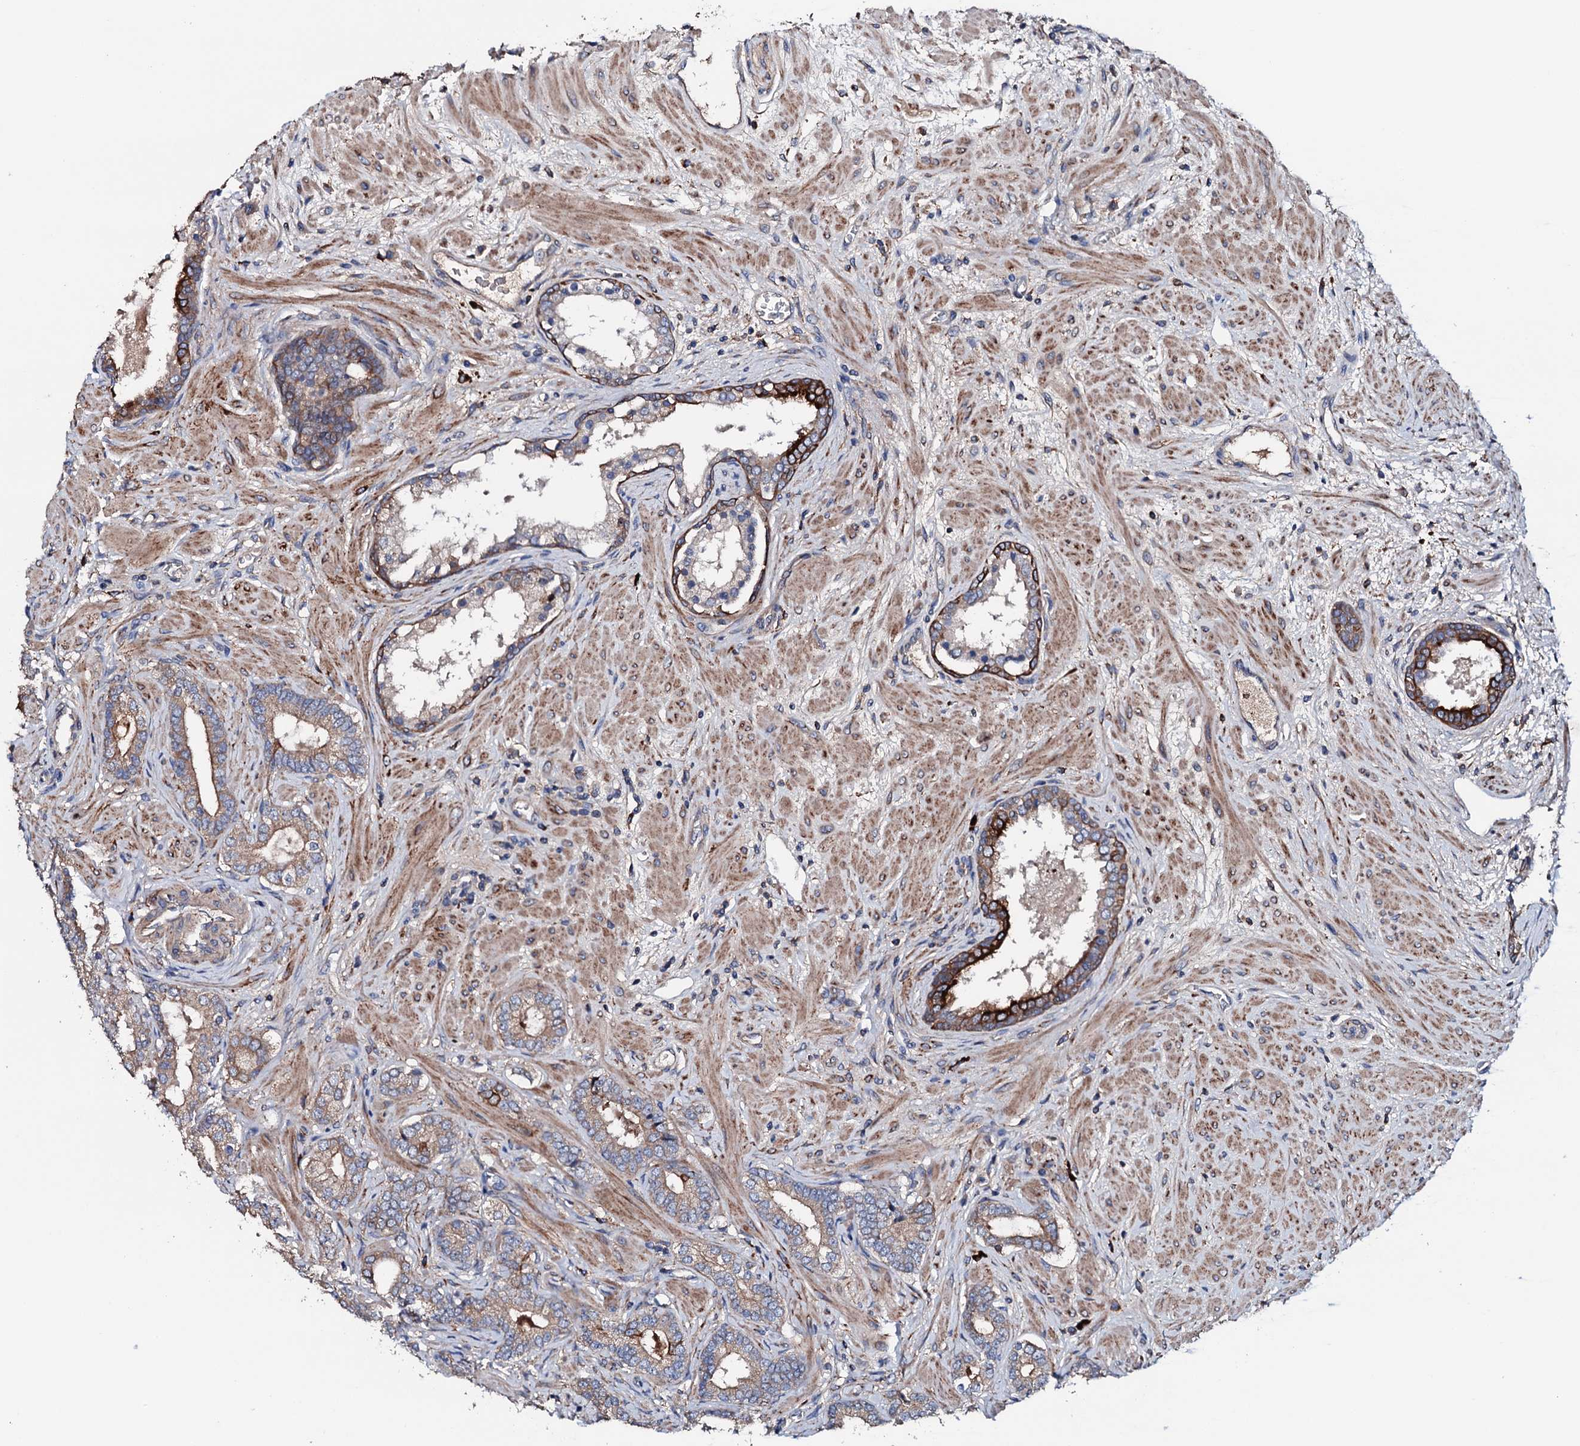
{"staining": {"intensity": "moderate", "quantity": ">75%", "location": "cytoplasmic/membranous"}, "tissue": "prostate cancer", "cell_type": "Tumor cells", "image_type": "cancer", "snomed": [{"axis": "morphology", "description": "Adenocarcinoma, High grade"}, {"axis": "topography", "description": "Prostate"}], "caption": "Prostate cancer was stained to show a protein in brown. There is medium levels of moderate cytoplasmic/membranous staining in approximately >75% of tumor cells.", "gene": "NEK1", "patient": {"sex": "male", "age": 64}}